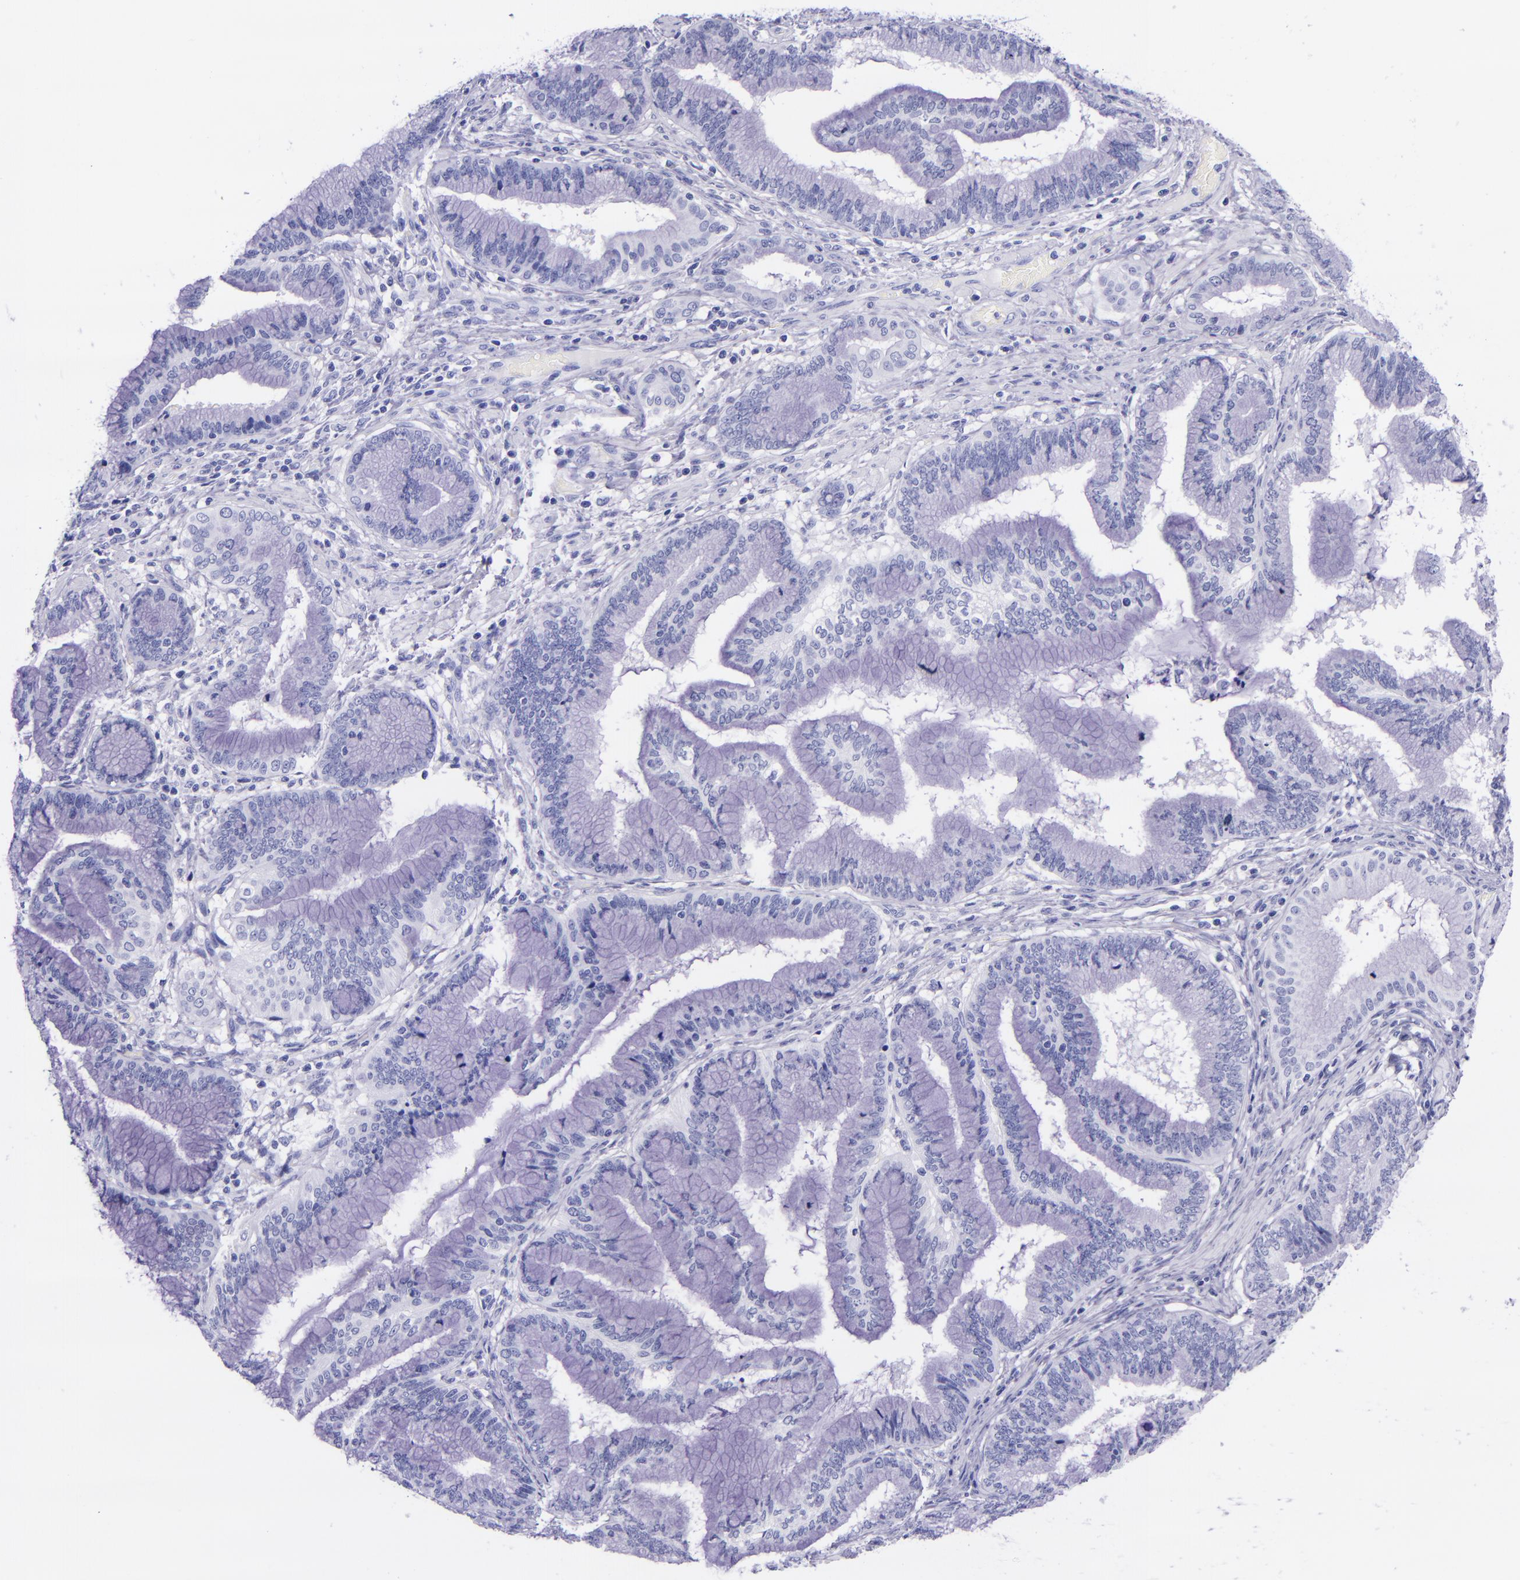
{"staining": {"intensity": "negative", "quantity": "none", "location": "none"}, "tissue": "pancreatic cancer", "cell_type": "Tumor cells", "image_type": "cancer", "snomed": [{"axis": "morphology", "description": "Adenocarcinoma, NOS"}, {"axis": "topography", "description": "Pancreas"}], "caption": "The IHC micrograph has no significant staining in tumor cells of pancreatic adenocarcinoma tissue.", "gene": "MBP", "patient": {"sex": "female", "age": 64}}